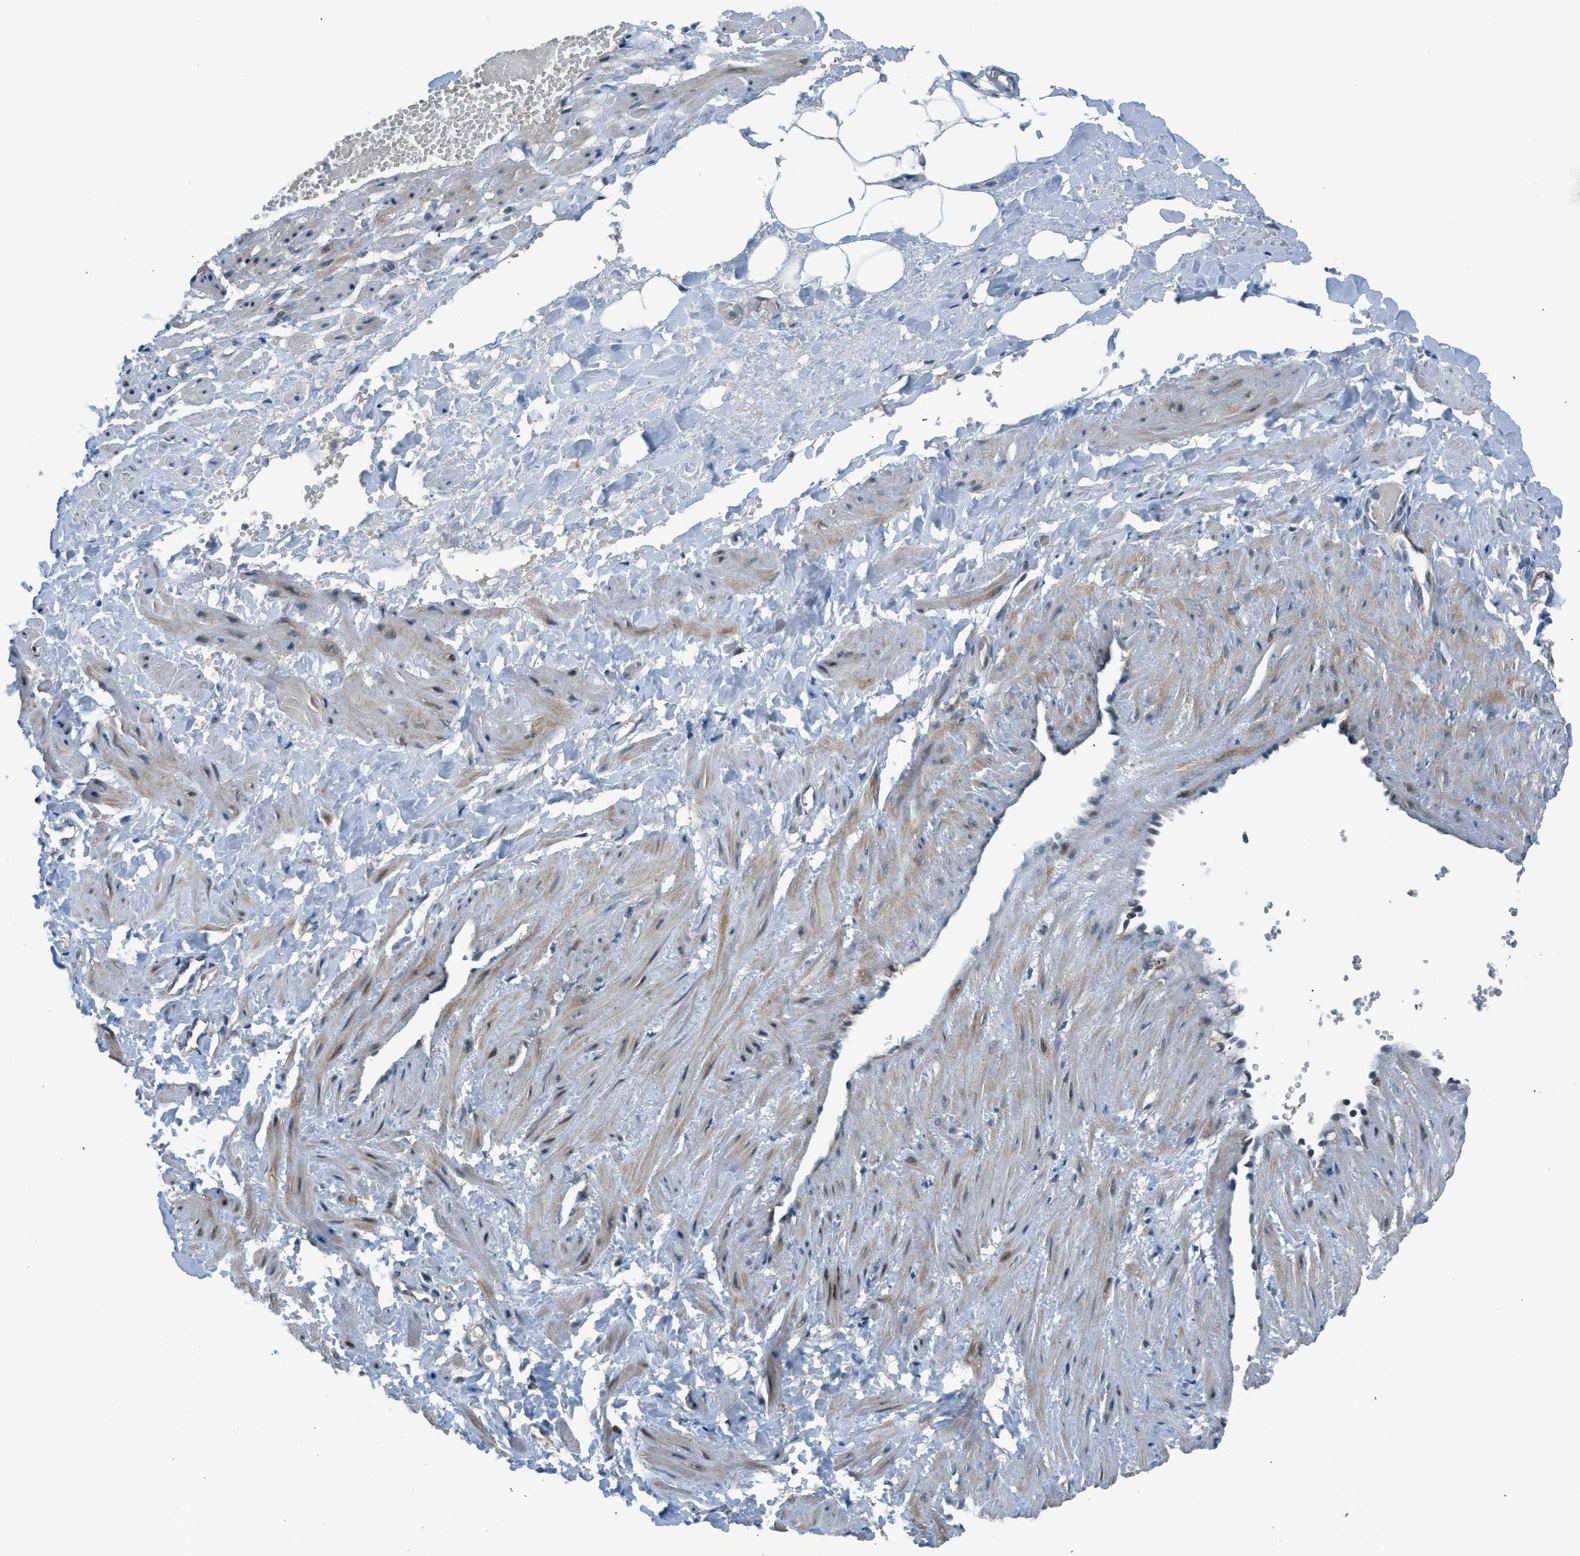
{"staining": {"intensity": "negative", "quantity": "none", "location": "none"}, "tissue": "adipose tissue", "cell_type": "Adipocytes", "image_type": "normal", "snomed": [{"axis": "morphology", "description": "Normal tissue, NOS"}, {"axis": "topography", "description": "Soft tissue"}, {"axis": "topography", "description": "Vascular tissue"}], "caption": "Immunohistochemistry of benign human adipose tissue reveals no positivity in adipocytes.", "gene": "LMLN", "patient": {"sex": "female", "age": 35}}